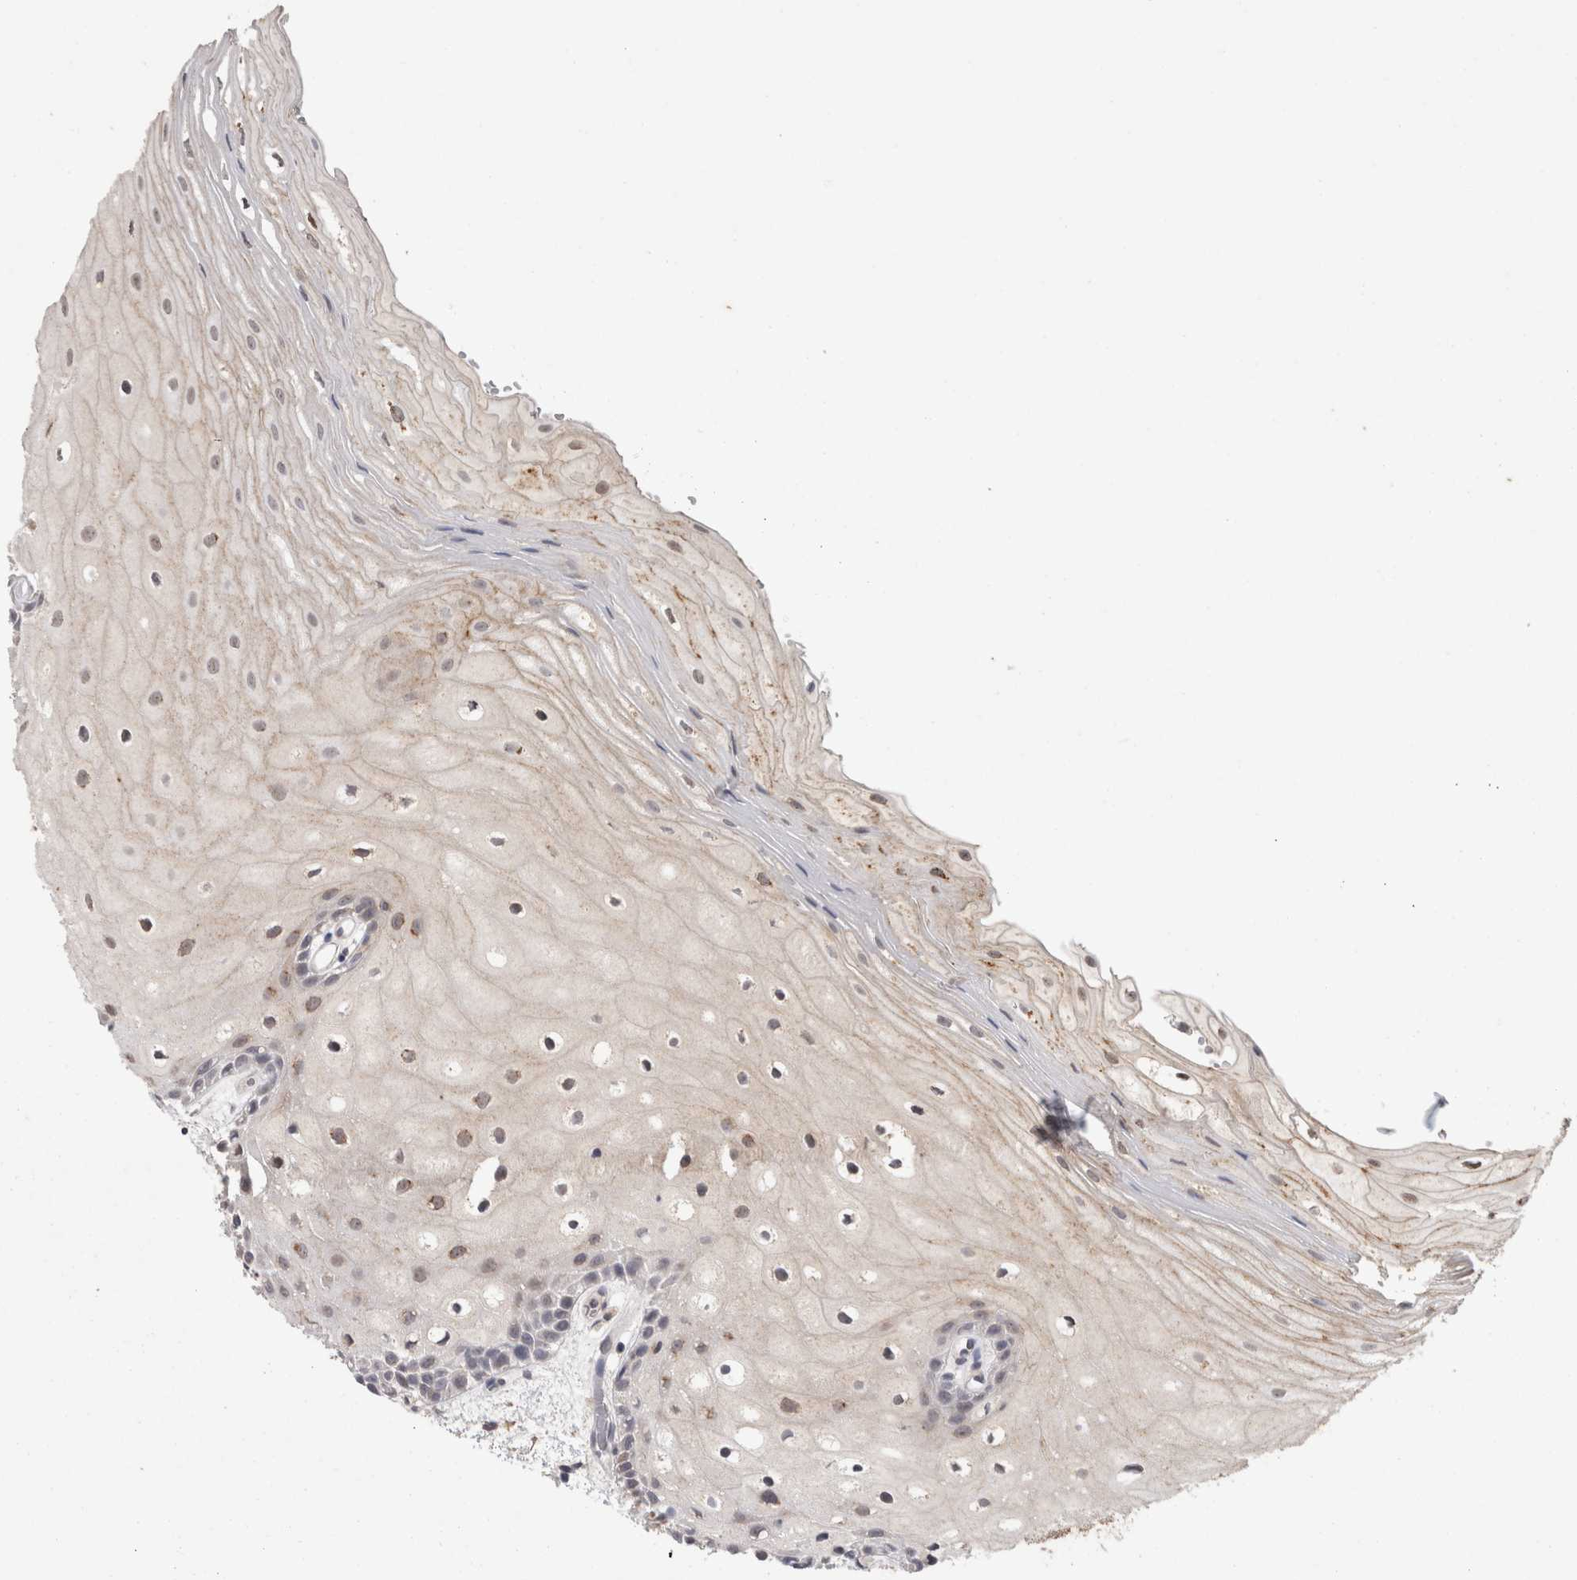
{"staining": {"intensity": "weak", "quantity": "<25%", "location": "cytoplasmic/membranous"}, "tissue": "oral mucosa", "cell_type": "Squamous epithelial cells", "image_type": "normal", "snomed": [{"axis": "morphology", "description": "Normal tissue, NOS"}, {"axis": "topography", "description": "Oral tissue"}], "caption": "Protein analysis of unremarkable oral mucosa shows no significant staining in squamous epithelial cells. (Brightfield microscopy of DAB immunohistochemistry (IHC) at high magnification).", "gene": "FHOD3", "patient": {"sex": "male", "age": 52}}